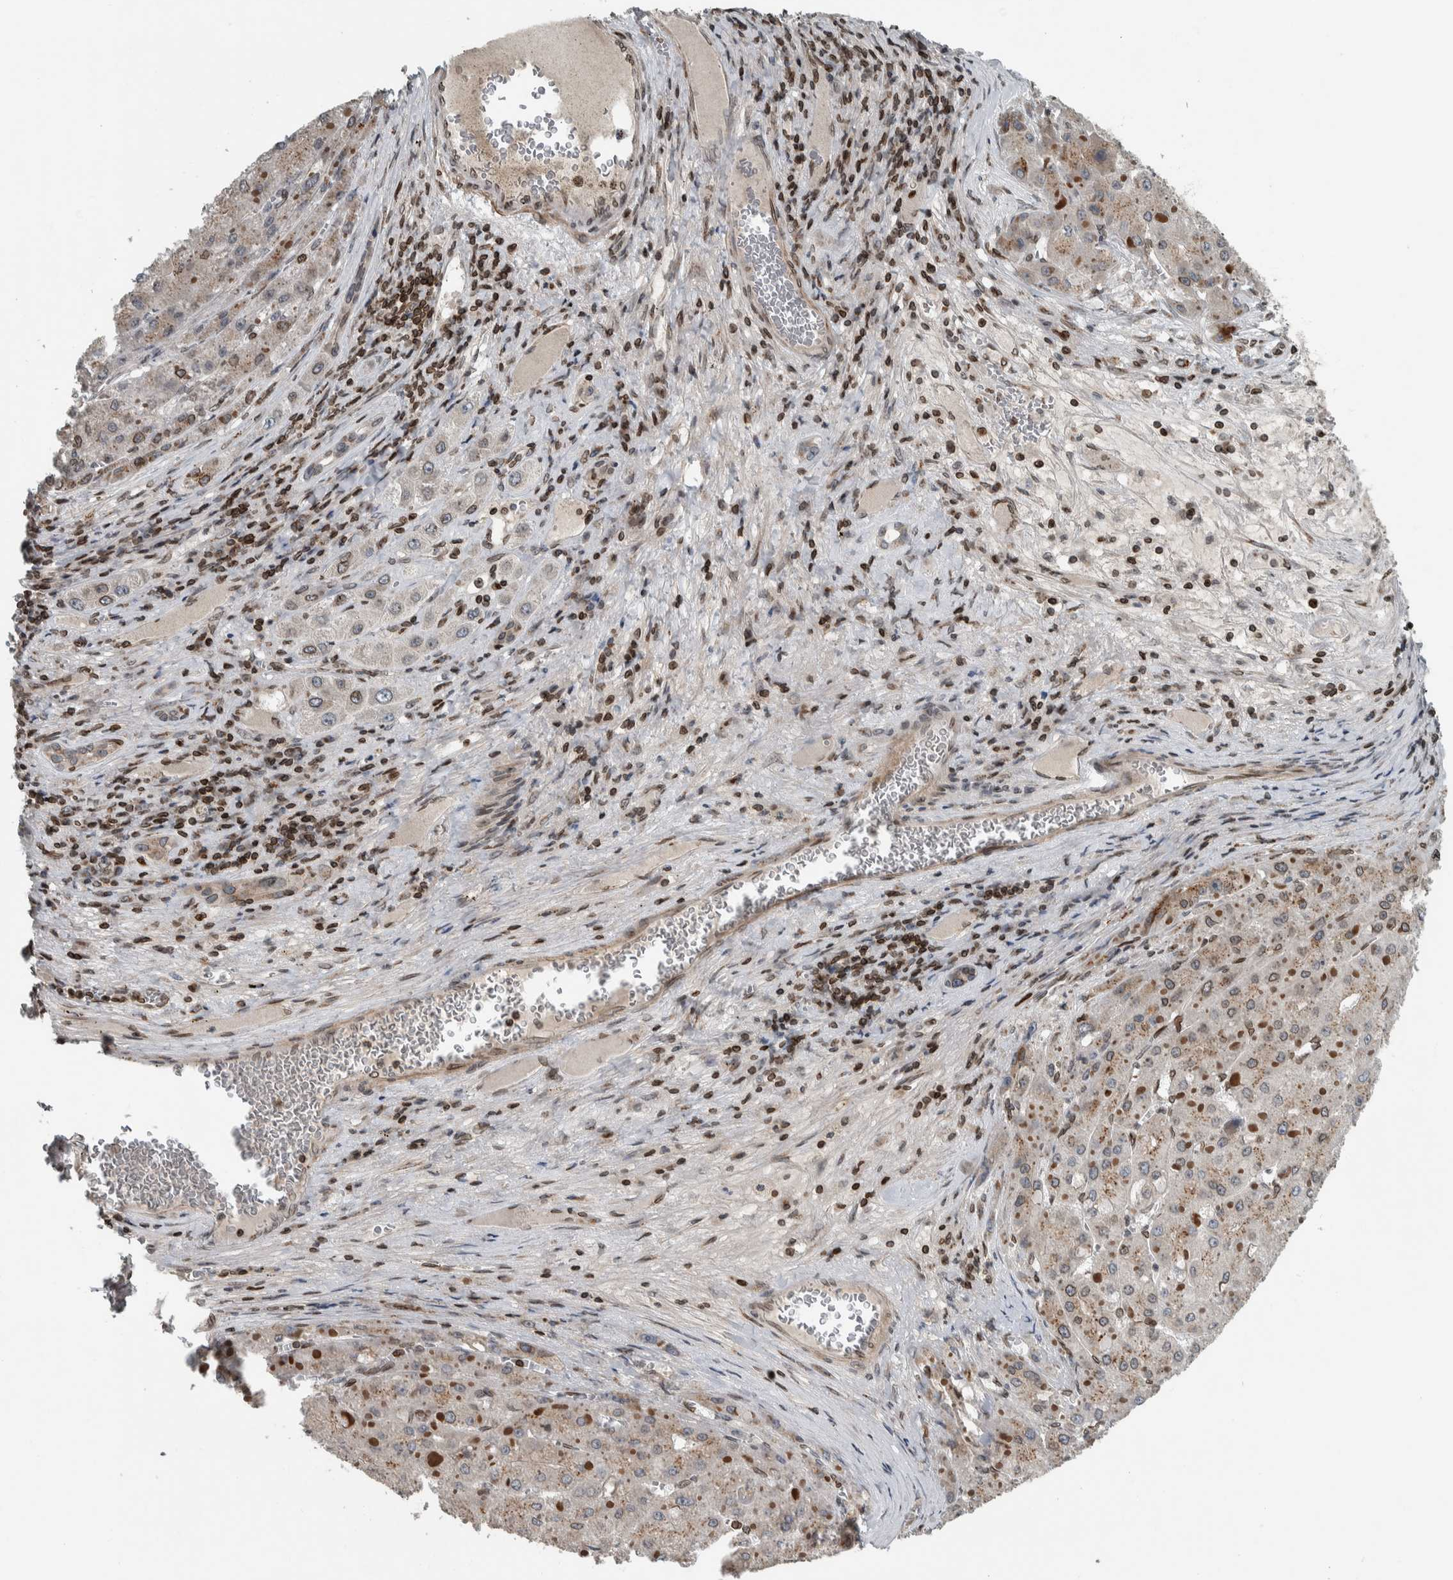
{"staining": {"intensity": "moderate", "quantity": "<25%", "location": "cytoplasmic/membranous,nuclear"}, "tissue": "liver cancer", "cell_type": "Tumor cells", "image_type": "cancer", "snomed": [{"axis": "morphology", "description": "Carcinoma, Hepatocellular, NOS"}, {"axis": "topography", "description": "Liver"}], "caption": "This photomicrograph reveals immunohistochemistry (IHC) staining of human liver cancer (hepatocellular carcinoma), with low moderate cytoplasmic/membranous and nuclear positivity in about <25% of tumor cells.", "gene": "FAM135B", "patient": {"sex": "female", "age": 73}}